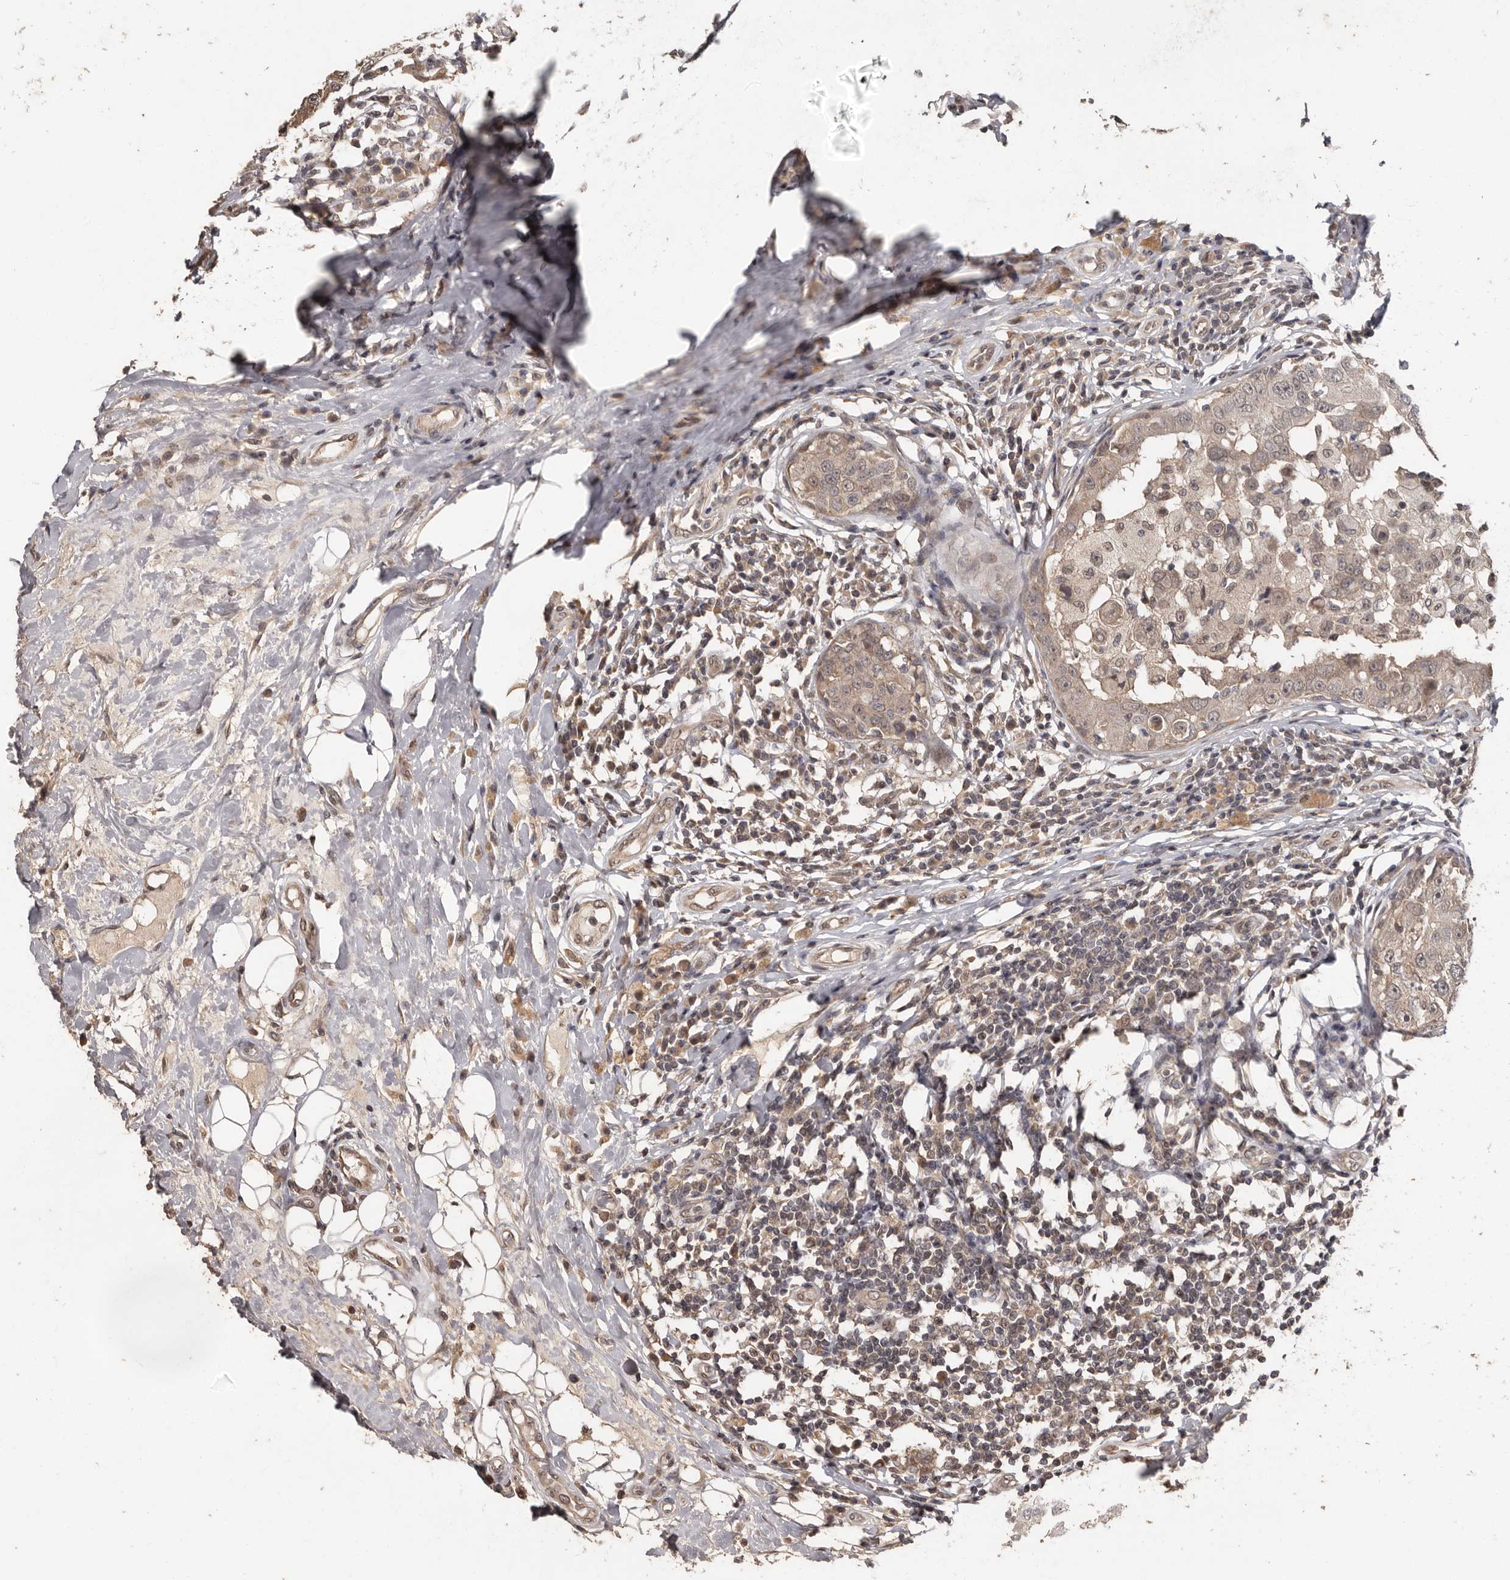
{"staining": {"intensity": "moderate", "quantity": ">75%", "location": "cytoplasmic/membranous,nuclear"}, "tissue": "breast cancer", "cell_type": "Tumor cells", "image_type": "cancer", "snomed": [{"axis": "morphology", "description": "Duct carcinoma"}, {"axis": "topography", "description": "Breast"}], "caption": "DAB (3,3'-diaminobenzidine) immunohistochemical staining of breast cancer (invasive ductal carcinoma) shows moderate cytoplasmic/membranous and nuclear protein expression in approximately >75% of tumor cells.", "gene": "ZFP14", "patient": {"sex": "female", "age": 27}}